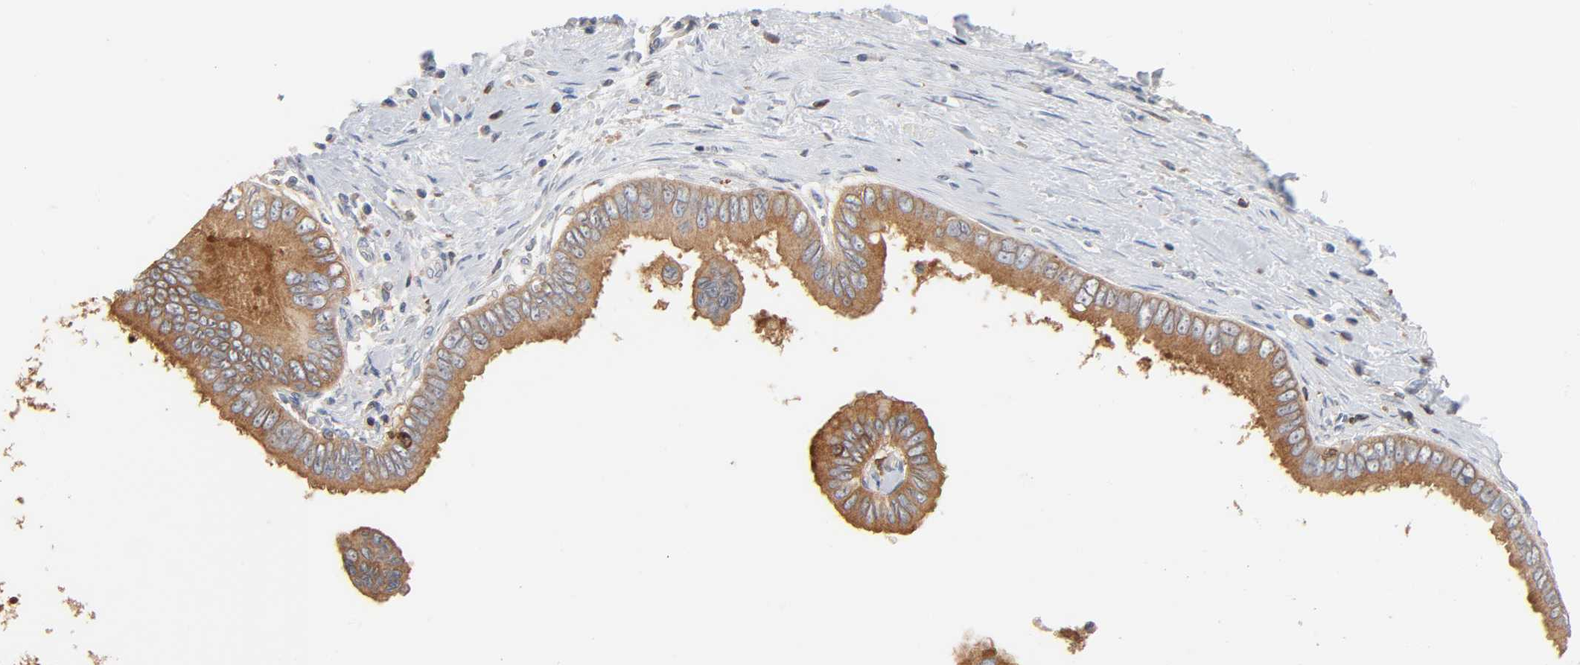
{"staining": {"intensity": "moderate", "quantity": ">75%", "location": "cytoplasmic/membranous"}, "tissue": "pancreatic cancer", "cell_type": "Tumor cells", "image_type": "cancer", "snomed": [{"axis": "morphology", "description": "Normal tissue, NOS"}, {"axis": "topography", "description": "Lymph node"}], "caption": "Immunohistochemical staining of pancreatic cancer shows medium levels of moderate cytoplasmic/membranous protein expression in about >75% of tumor cells.", "gene": "BIN1", "patient": {"sex": "male", "age": 50}}